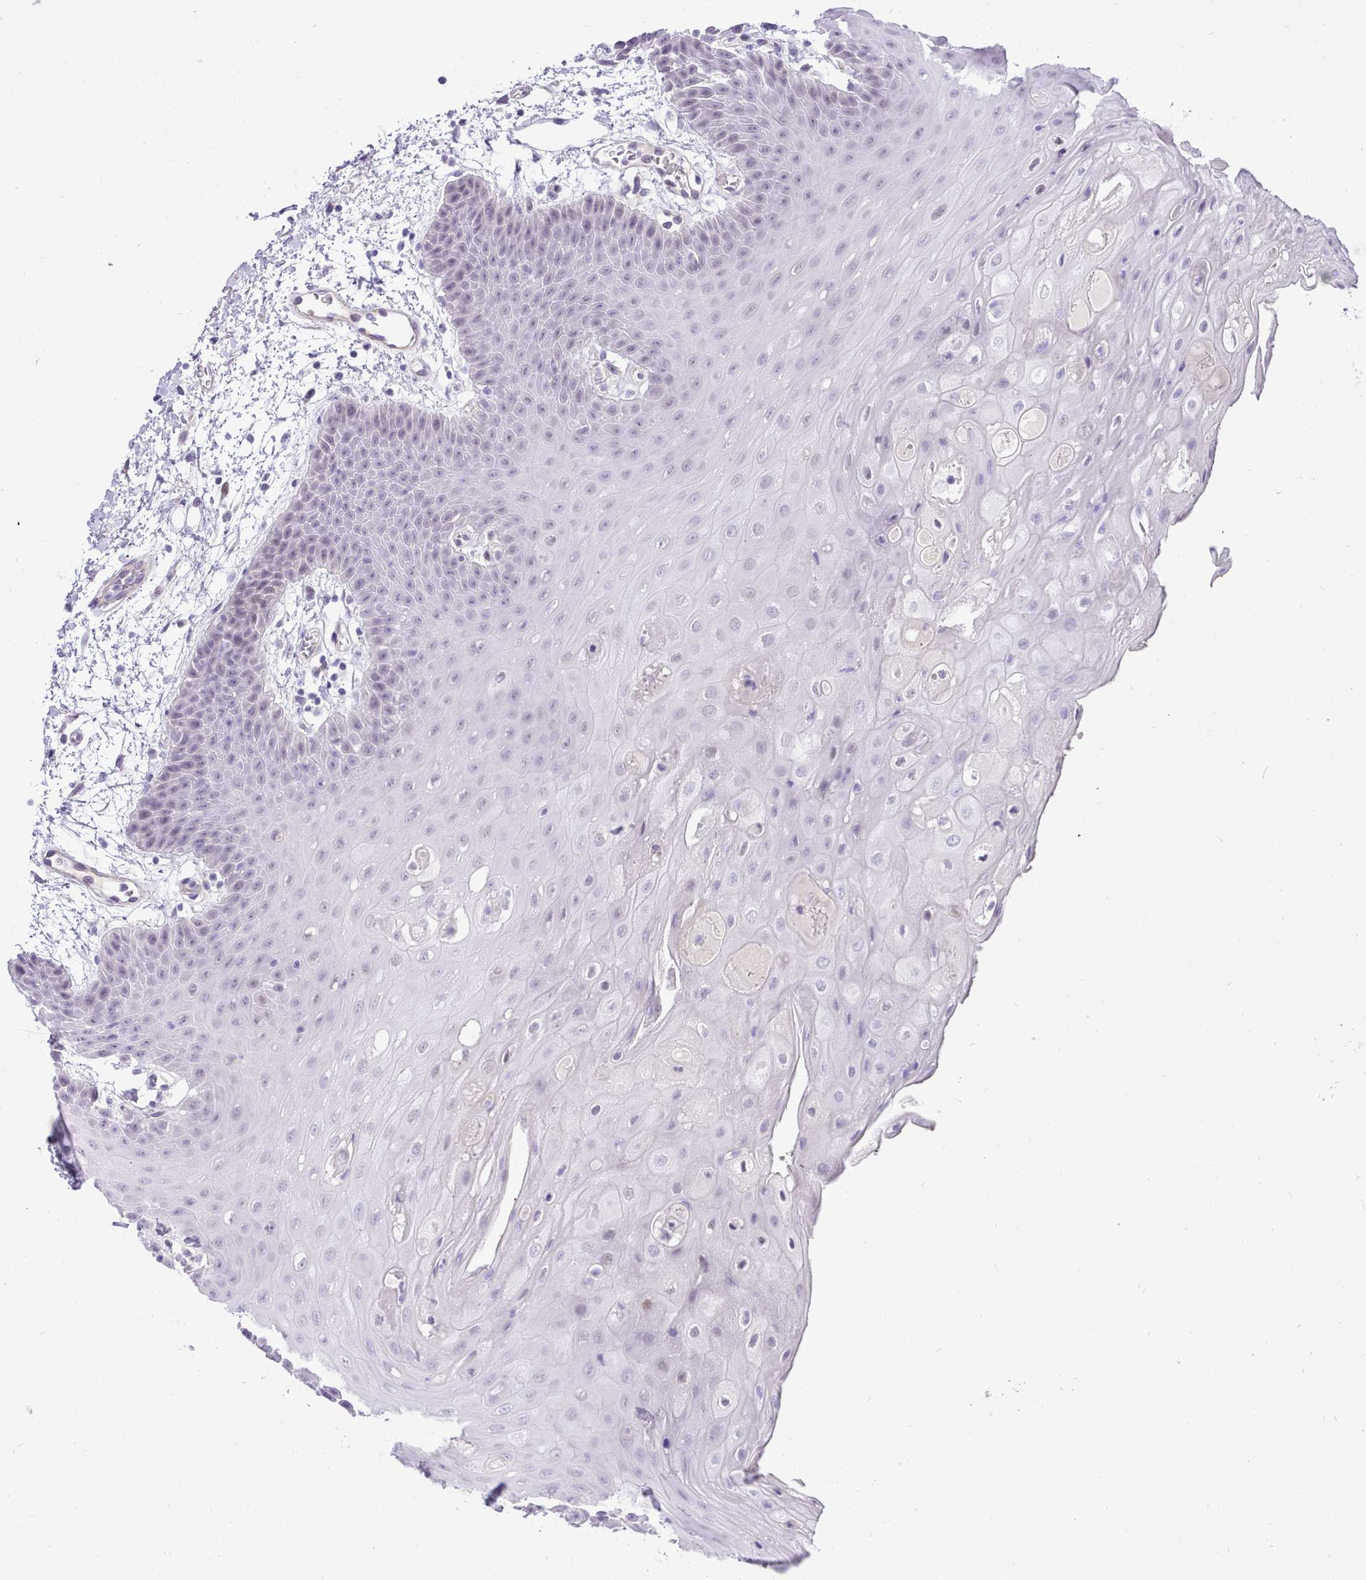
{"staining": {"intensity": "negative", "quantity": "none", "location": "none"}, "tissue": "oral mucosa", "cell_type": "Squamous epithelial cells", "image_type": "normal", "snomed": [{"axis": "morphology", "description": "Normal tissue, NOS"}, {"axis": "topography", "description": "Oral tissue"}, {"axis": "topography", "description": "Tounge, NOS"}], "caption": "An immunohistochemistry (IHC) micrograph of benign oral mucosa is shown. There is no staining in squamous epithelial cells of oral mucosa. (Brightfield microscopy of DAB (3,3'-diaminobenzidine) IHC at high magnification).", "gene": "LRRC37A2", "patient": {"sex": "female", "age": 59}}